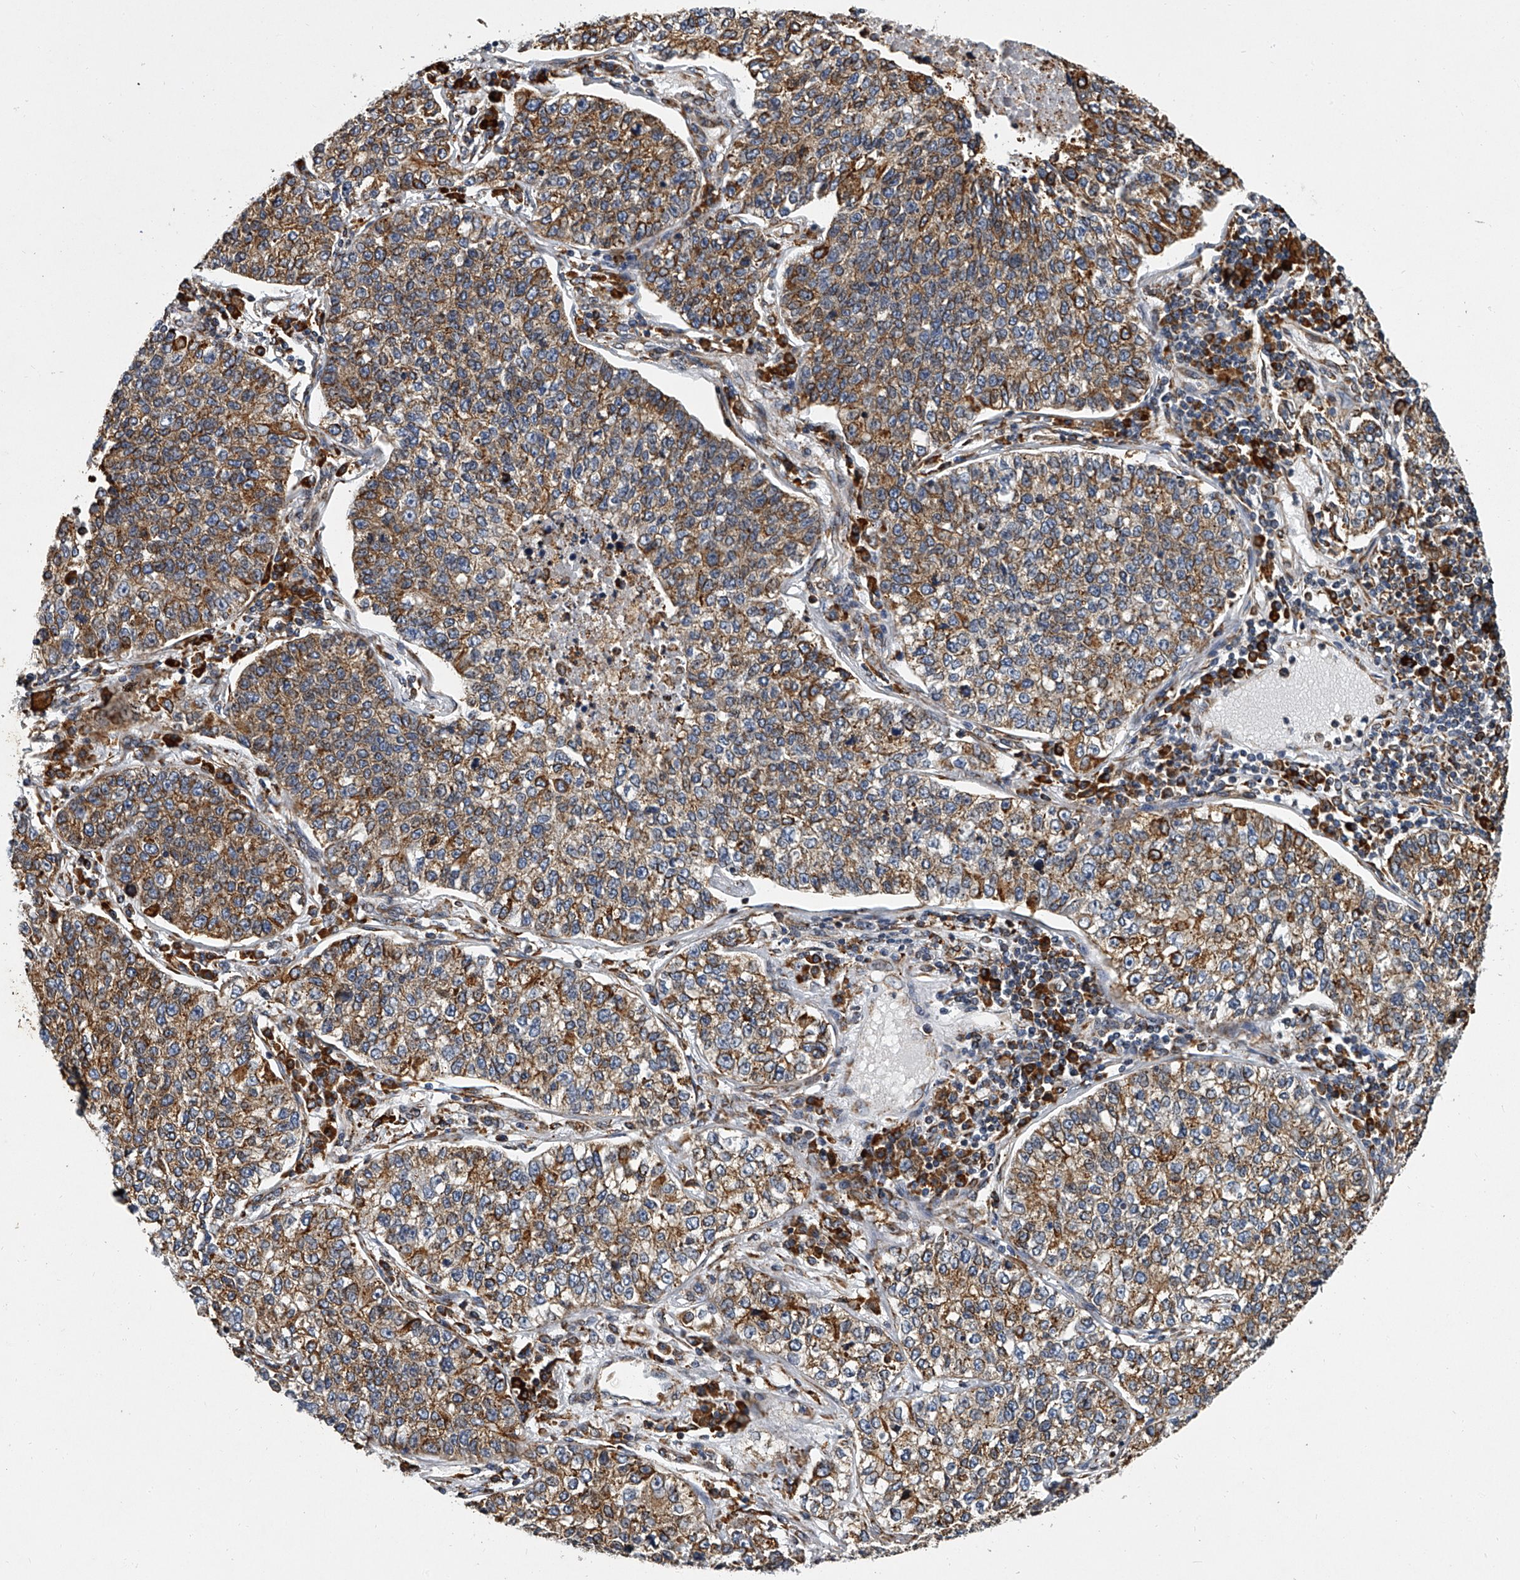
{"staining": {"intensity": "moderate", "quantity": ">75%", "location": "cytoplasmic/membranous"}, "tissue": "lung cancer", "cell_type": "Tumor cells", "image_type": "cancer", "snomed": [{"axis": "morphology", "description": "Adenocarcinoma, NOS"}, {"axis": "topography", "description": "Lung"}], "caption": "Immunohistochemical staining of human lung cancer displays medium levels of moderate cytoplasmic/membranous protein staining in approximately >75% of tumor cells. (IHC, brightfield microscopy, high magnification).", "gene": "TMEM63C", "patient": {"sex": "male", "age": 49}}